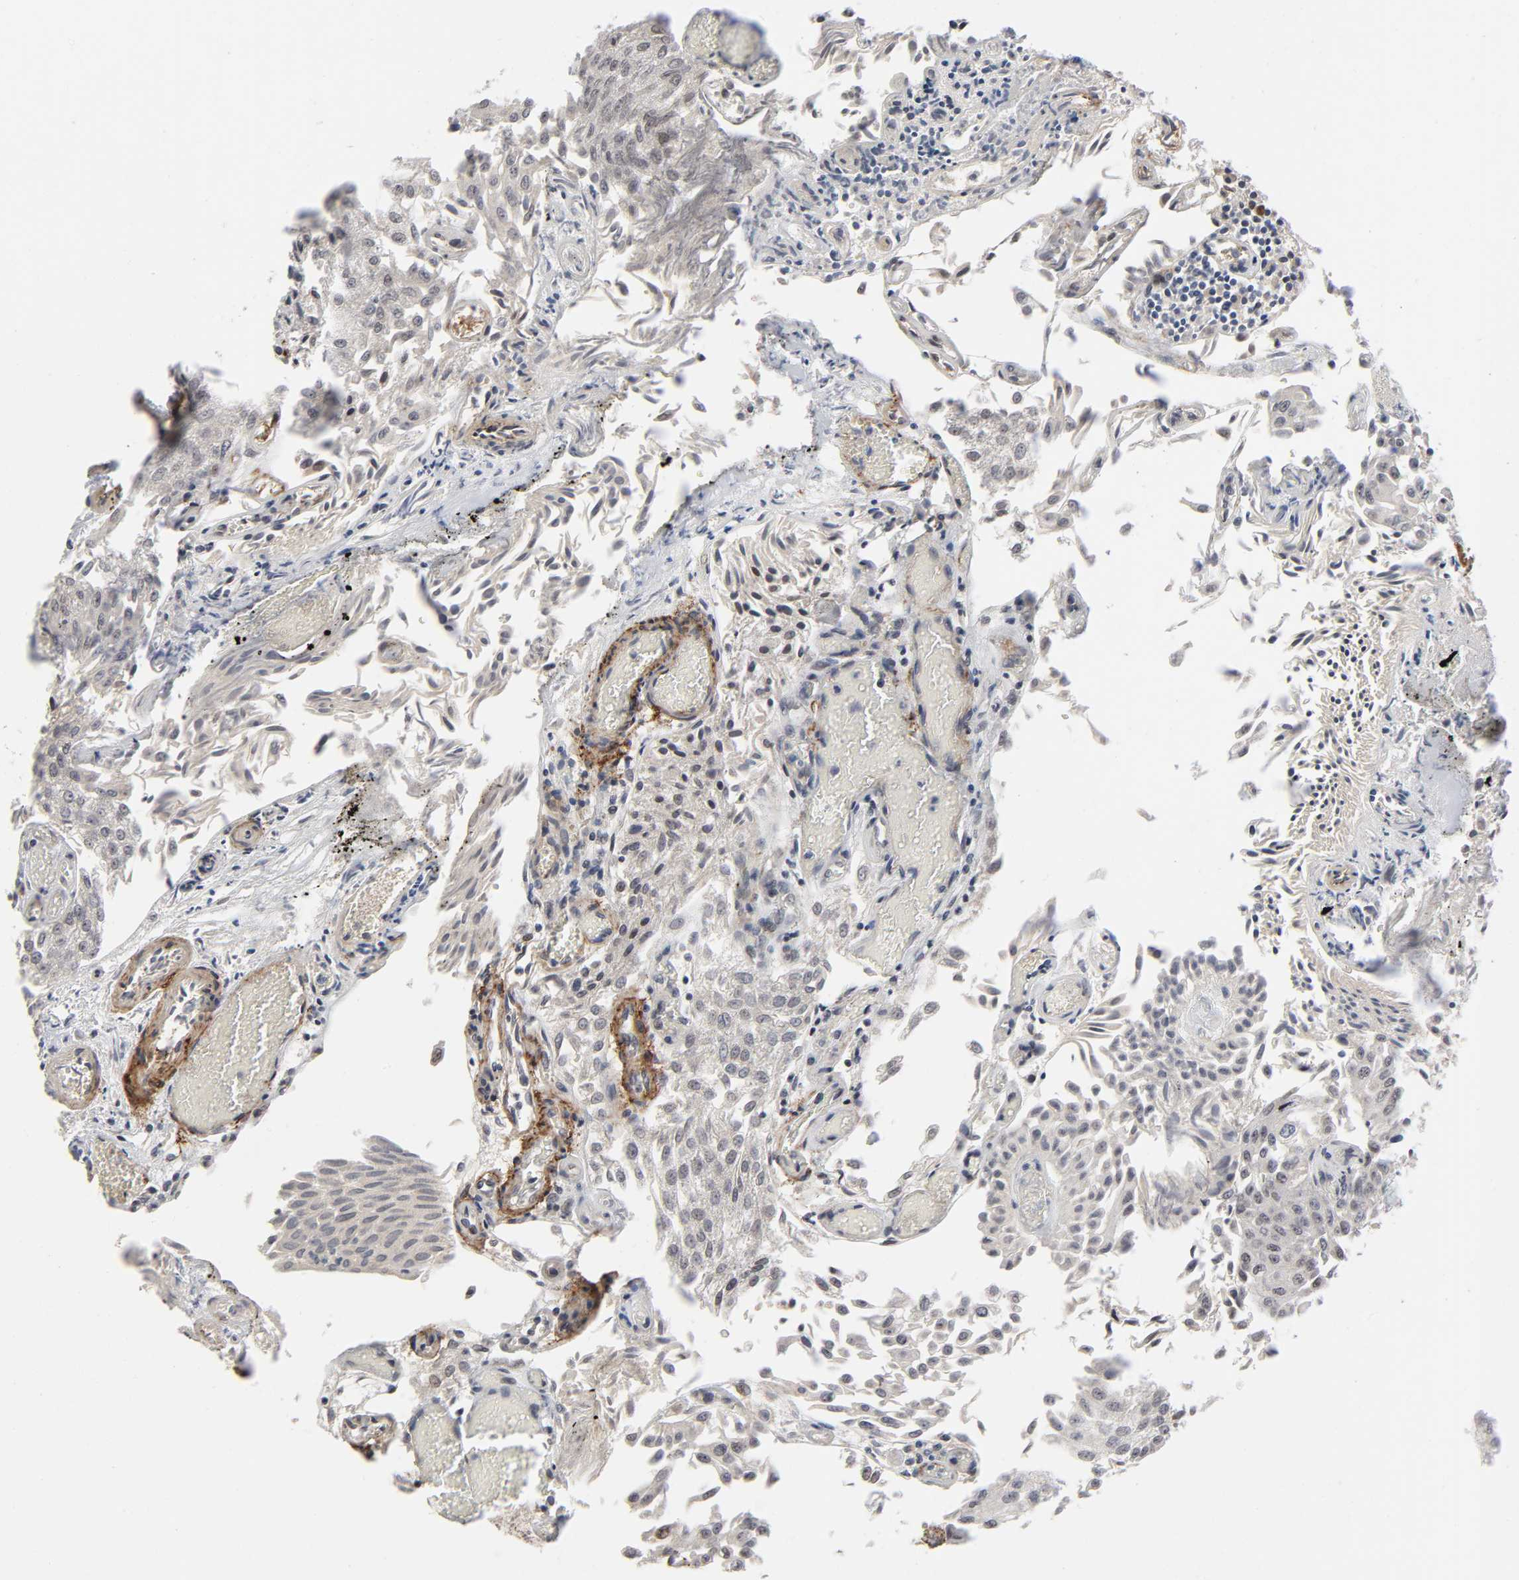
{"staining": {"intensity": "weak", "quantity": ">75%", "location": "nuclear"}, "tissue": "urothelial cancer", "cell_type": "Tumor cells", "image_type": "cancer", "snomed": [{"axis": "morphology", "description": "Urothelial carcinoma, Low grade"}, {"axis": "topography", "description": "Urinary bladder"}], "caption": "Protein staining displays weak nuclear positivity in about >75% of tumor cells in low-grade urothelial carcinoma. The staining was performed using DAB, with brown indicating positive protein expression. Nuclei are stained blue with hematoxylin.", "gene": "ZKSCAN8", "patient": {"sex": "male", "age": 86}}